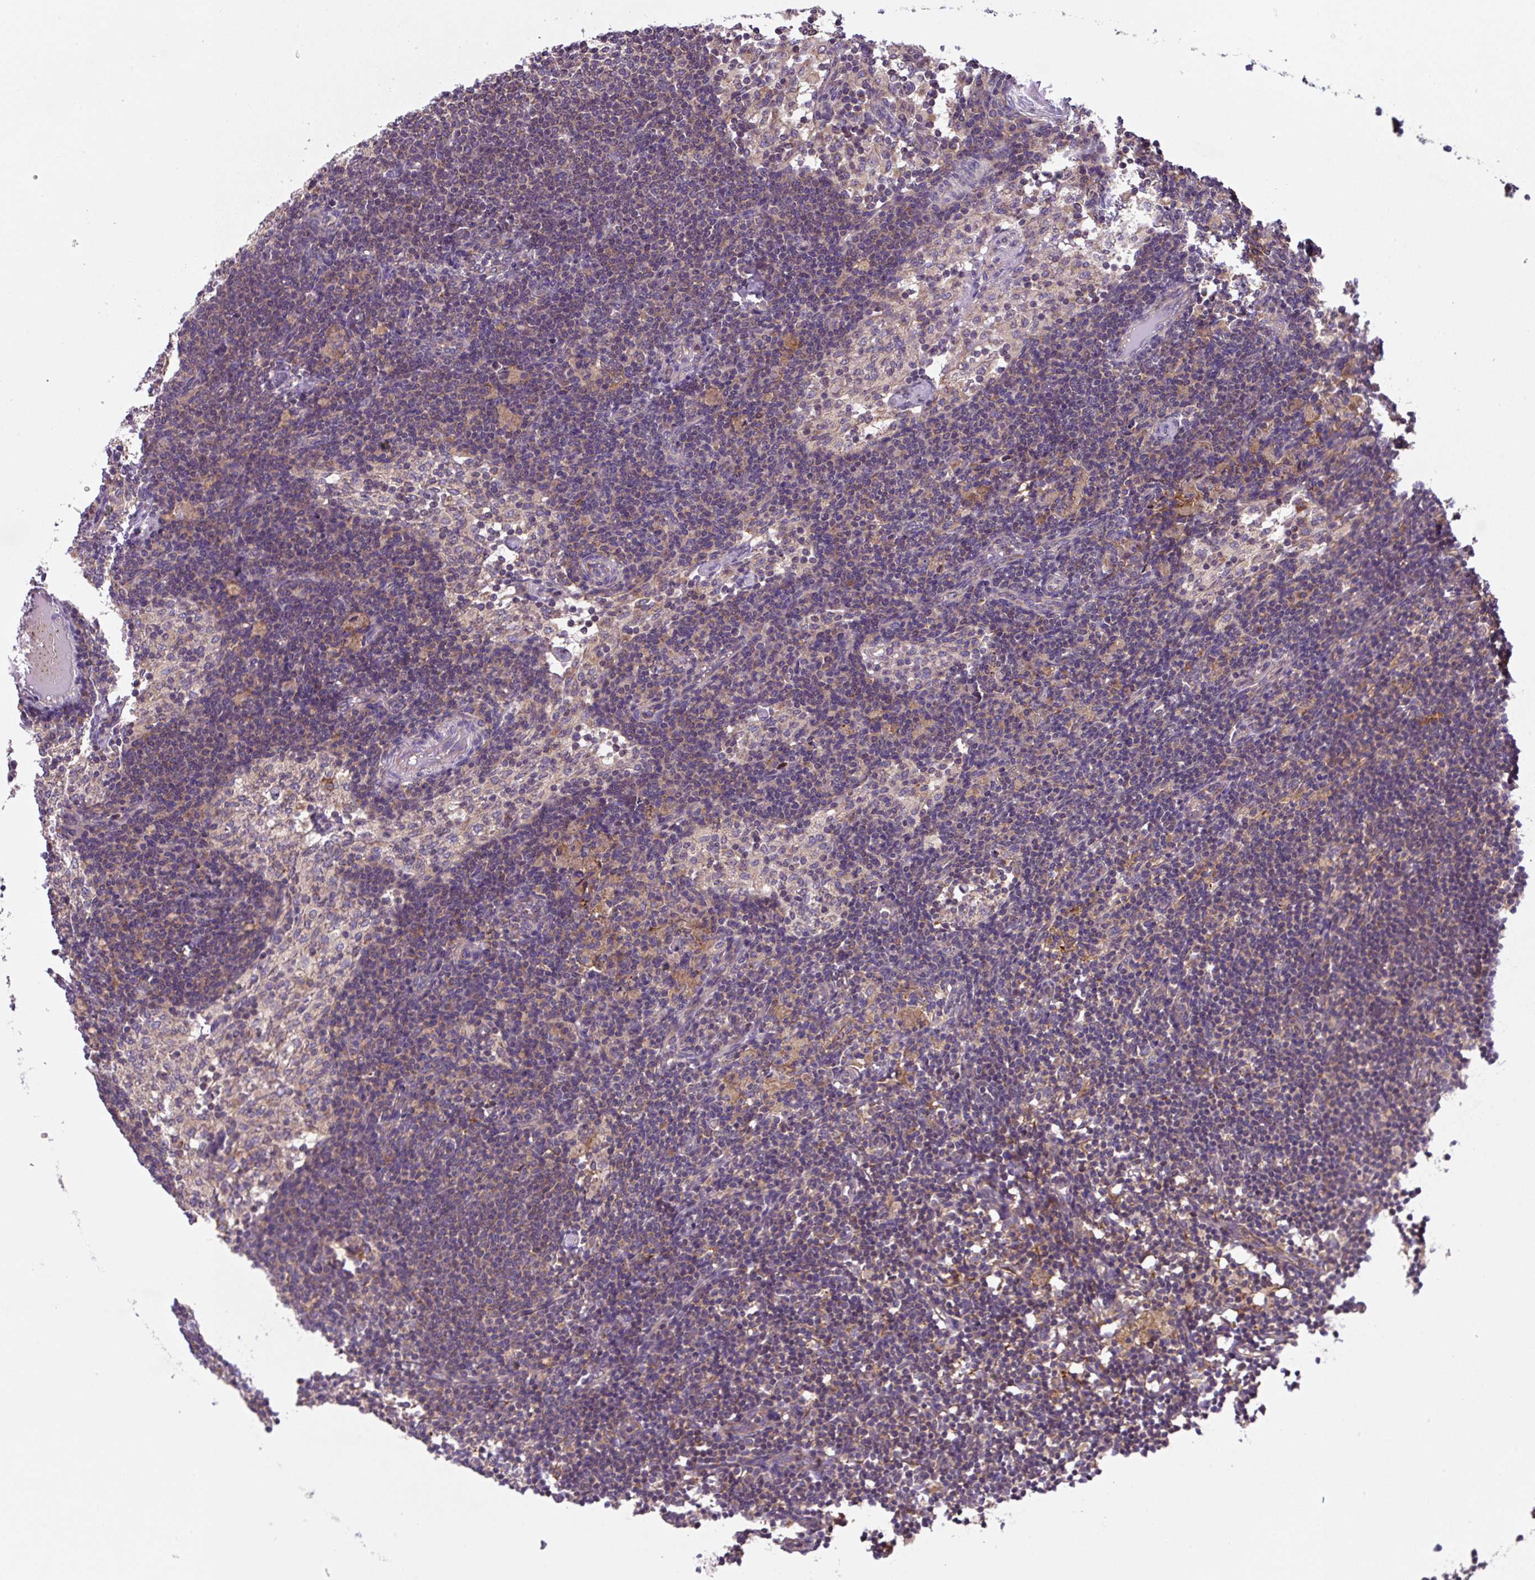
{"staining": {"intensity": "negative", "quantity": "none", "location": "none"}, "tissue": "lymph node", "cell_type": "Germinal center cells", "image_type": "normal", "snomed": [{"axis": "morphology", "description": "Normal tissue, NOS"}, {"axis": "topography", "description": "Lymph node"}], "caption": "Micrograph shows no protein expression in germinal center cells of benign lymph node. The staining was performed using DAB (3,3'-diaminobenzidine) to visualize the protein expression in brown, while the nuclei were stained in blue with hematoxylin (Magnification: 20x).", "gene": "APOBEC3D", "patient": {"sex": "male", "age": 49}}